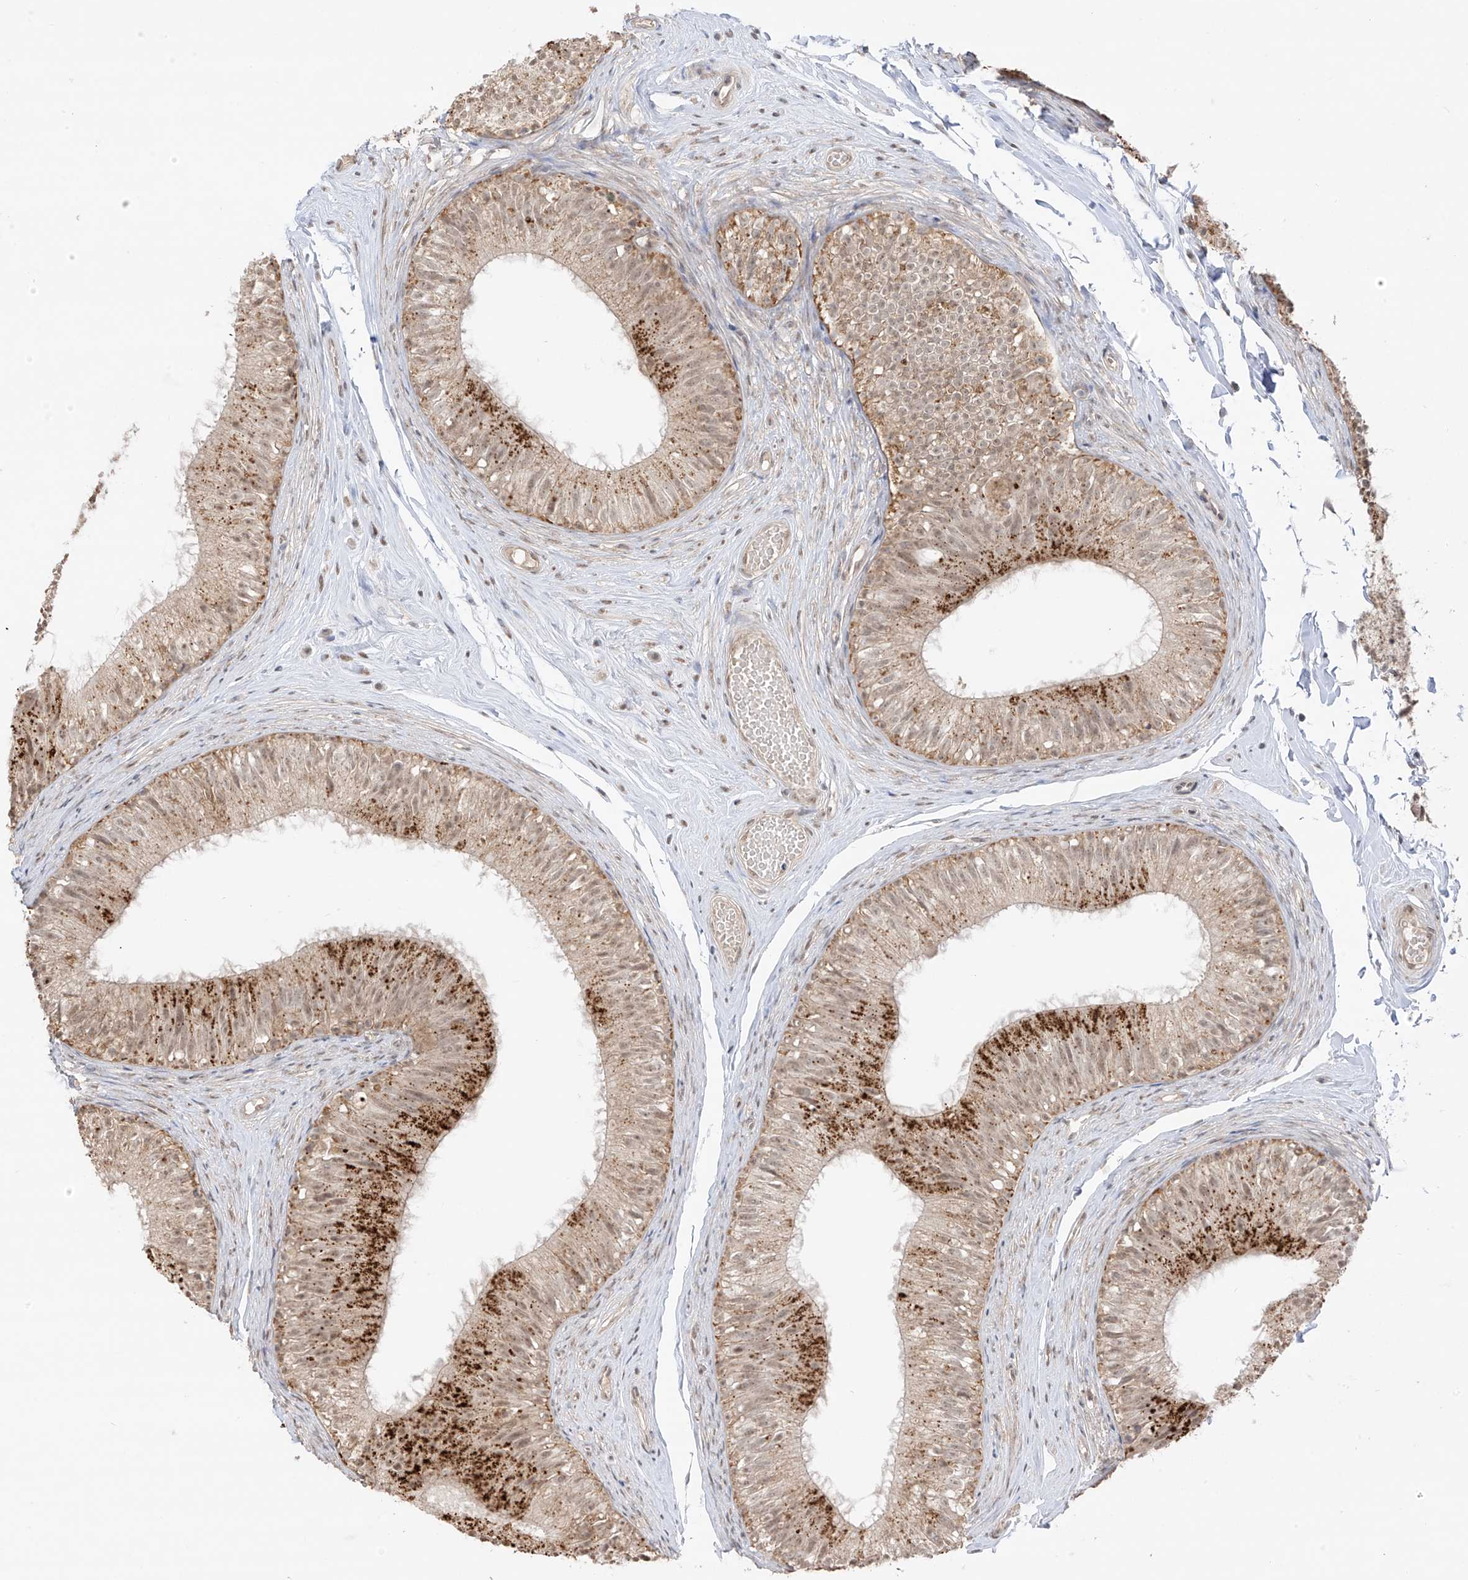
{"staining": {"intensity": "strong", "quantity": "25%-75%", "location": "cytoplasmic/membranous"}, "tissue": "epididymis", "cell_type": "Glandular cells", "image_type": "normal", "snomed": [{"axis": "morphology", "description": "Normal tissue, NOS"}, {"axis": "morphology", "description": "Seminoma in situ"}, {"axis": "topography", "description": "Testis"}, {"axis": "topography", "description": "Epididymis"}], "caption": "The immunohistochemical stain highlights strong cytoplasmic/membranous staining in glandular cells of normal epididymis.", "gene": "N4BP3", "patient": {"sex": "male", "age": 28}}